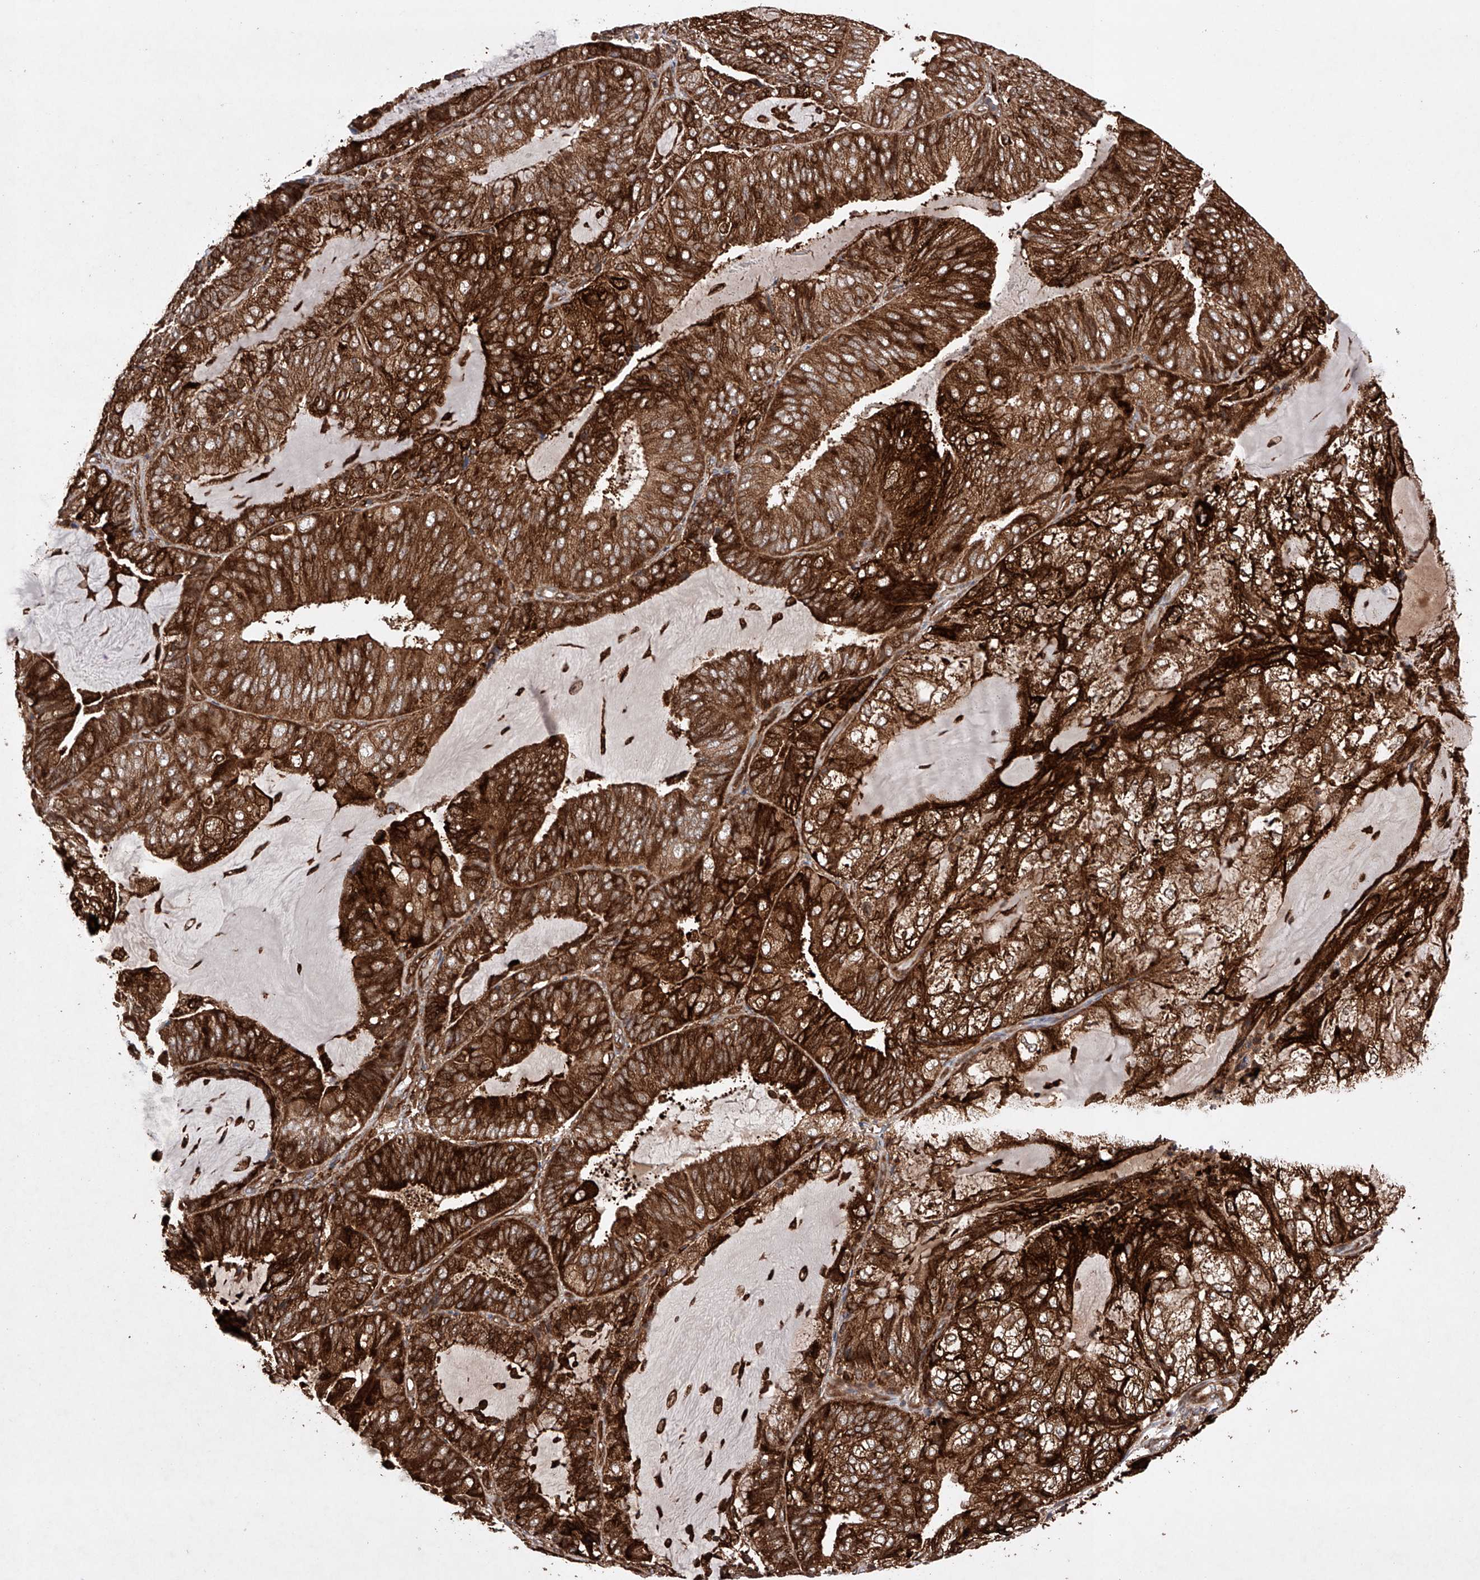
{"staining": {"intensity": "strong", "quantity": ">75%", "location": "cytoplasmic/membranous"}, "tissue": "endometrial cancer", "cell_type": "Tumor cells", "image_type": "cancer", "snomed": [{"axis": "morphology", "description": "Adenocarcinoma, NOS"}, {"axis": "topography", "description": "Endometrium"}], "caption": "The image exhibits staining of adenocarcinoma (endometrial), revealing strong cytoplasmic/membranous protein positivity (brown color) within tumor cells.", "gene": "TIMM23", "patient": {"sex": "female", "age": 81}}